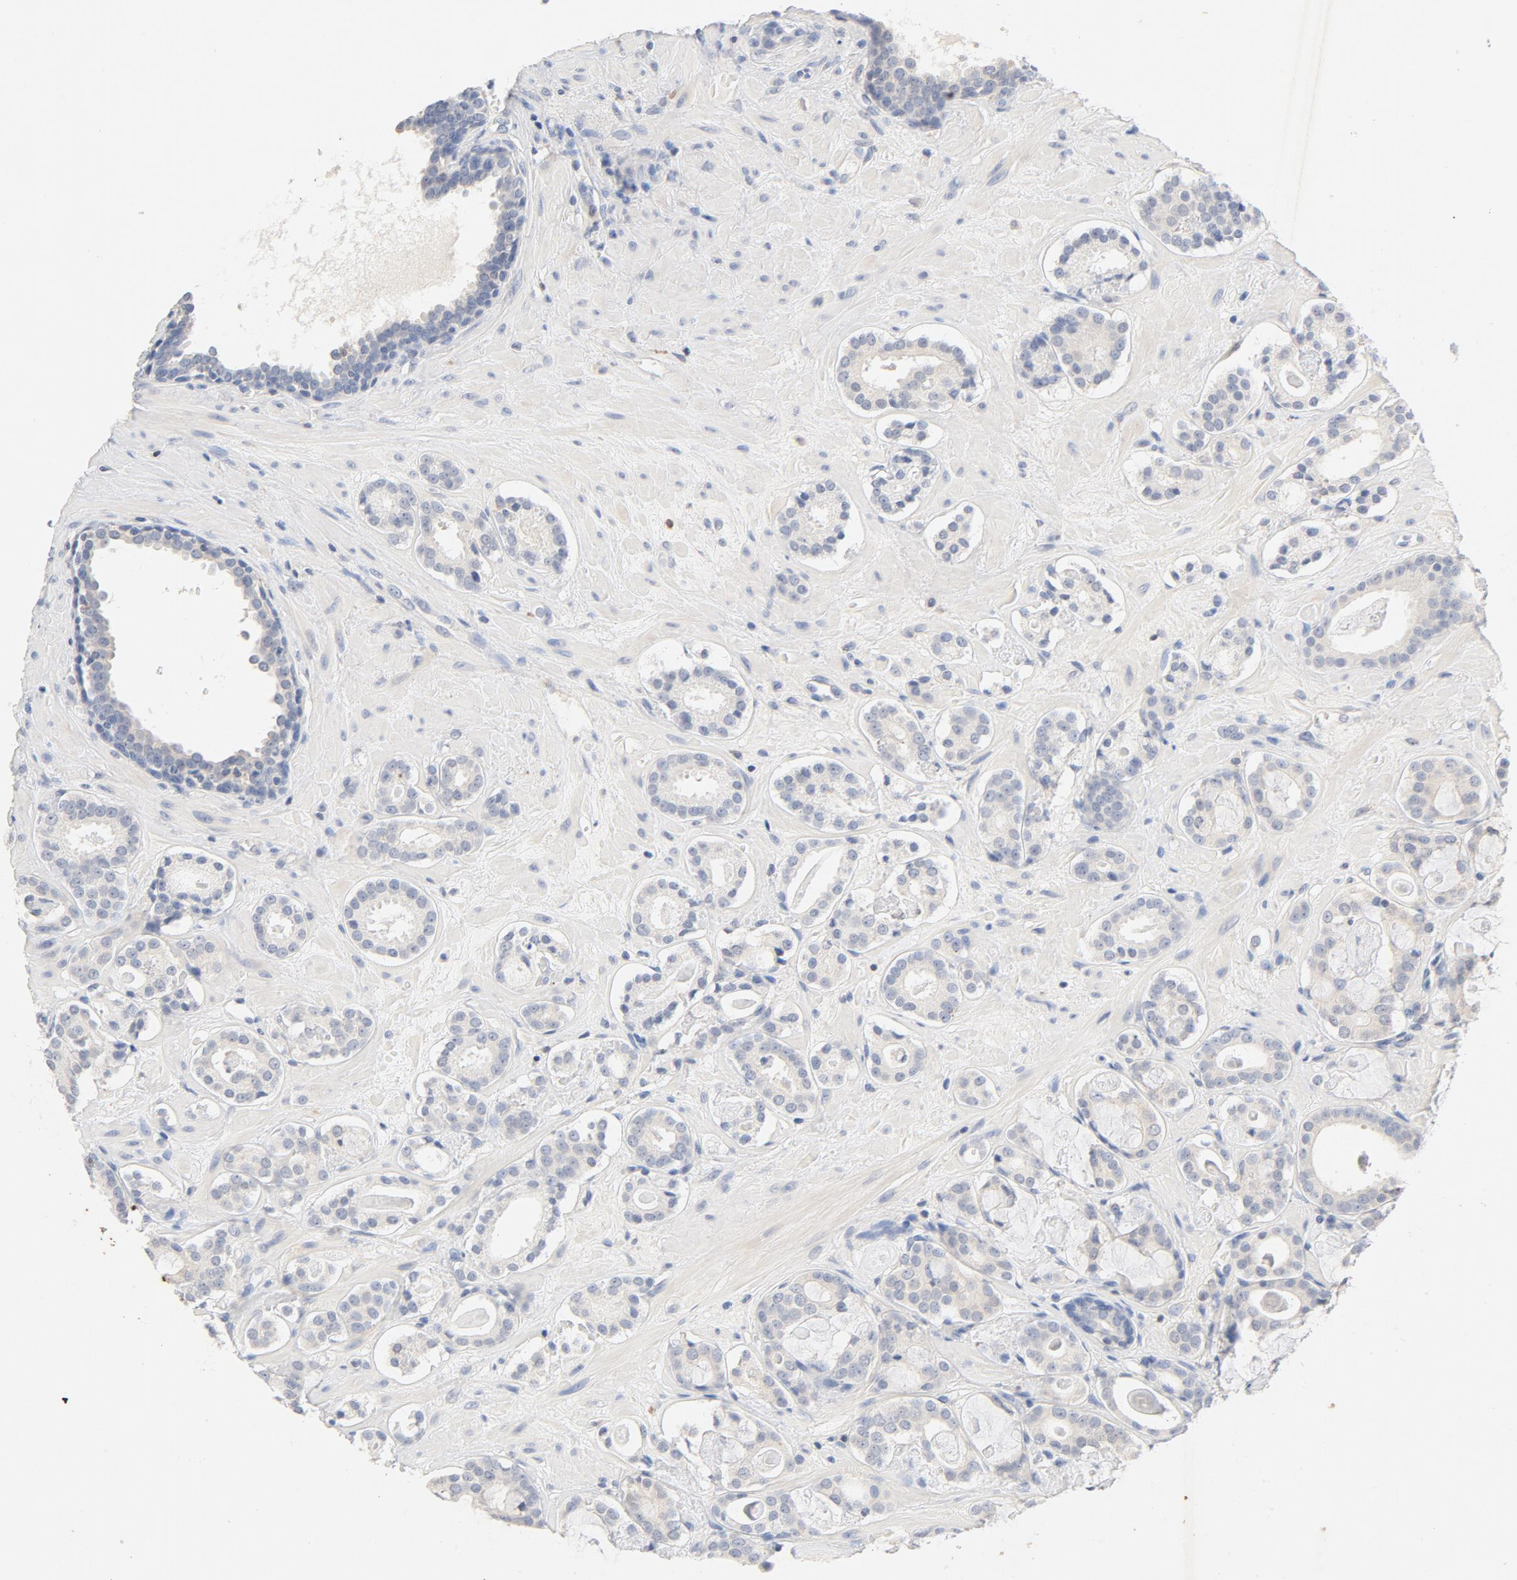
{"staining": {"intensity": "negative", "quantity": "none", "location": "none"}, "tissue": "prostate cancer", "cell_type": "Tumor cells", "image_type": "cancer", "snomed": [{"axis": "morphology", "description": "Adenocarcinoma, Low grade"}, {"axis": "topography", "description": "Prostate"}], "caption": "This is a photomicrograph of immunohistochemistry staining of prostate cancer, which shows no expression in tumor cells.", "gene": "STAT1", "patient": {"sex": "male", "age": 57}}